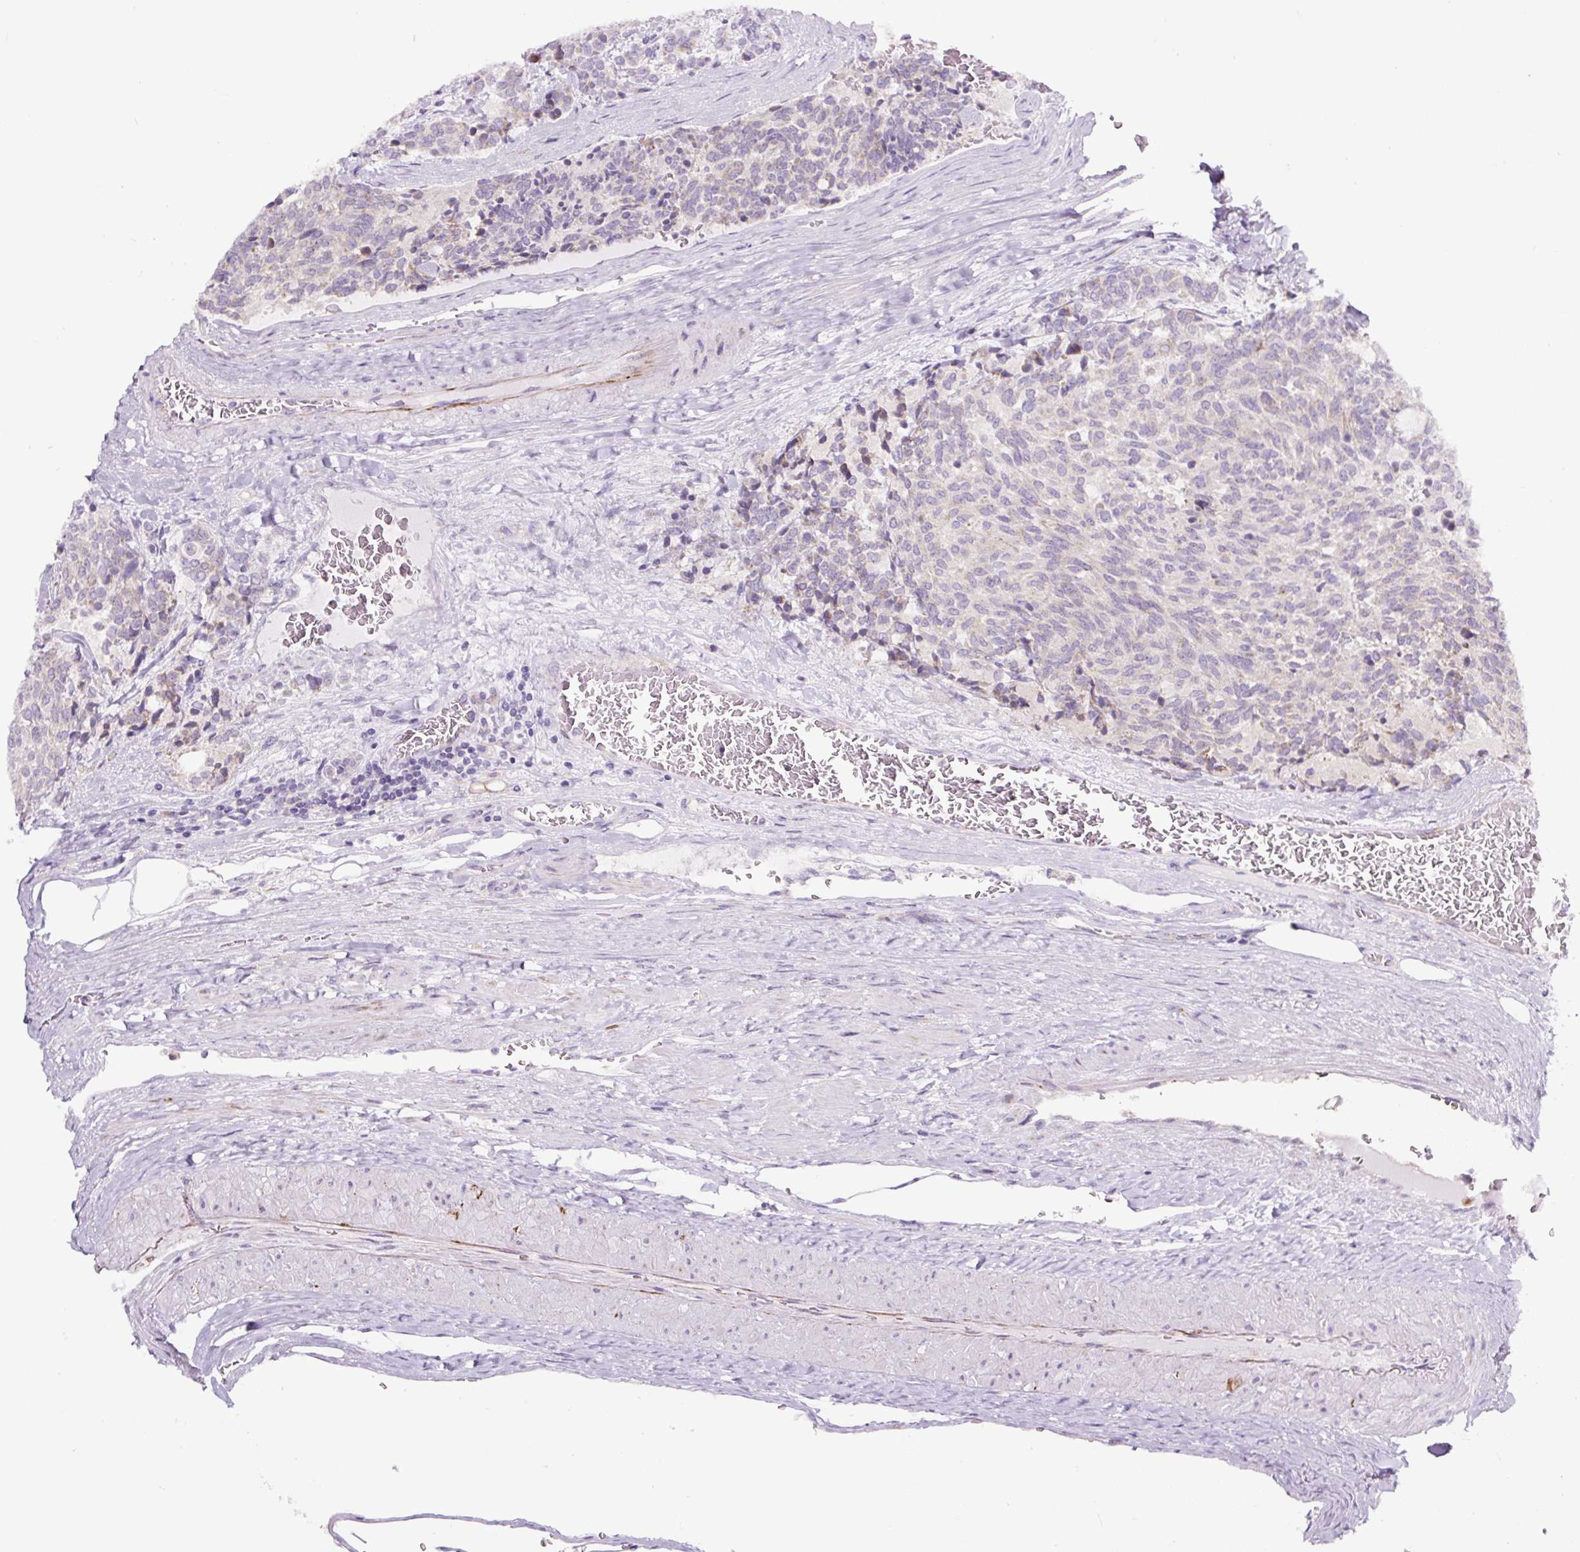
{"staining": {"intensity": "negative", "quantity": "none", "location": "none"}, "tissue": "carcinoid", "cell_type": "Tumor cells", "image_type": "cancer", "snomed": [{"axis": "morphology", "description": "Carcinoid, malignant, NOS"}, {"axis": "topography", "description": "Pancreas"}], "caption": "Immunohistochemistry (IHC) of human carcinoid shows no staining in tumor cells.", "gene": "HPS4", "patient": {"sex": "female", "age": 54}}